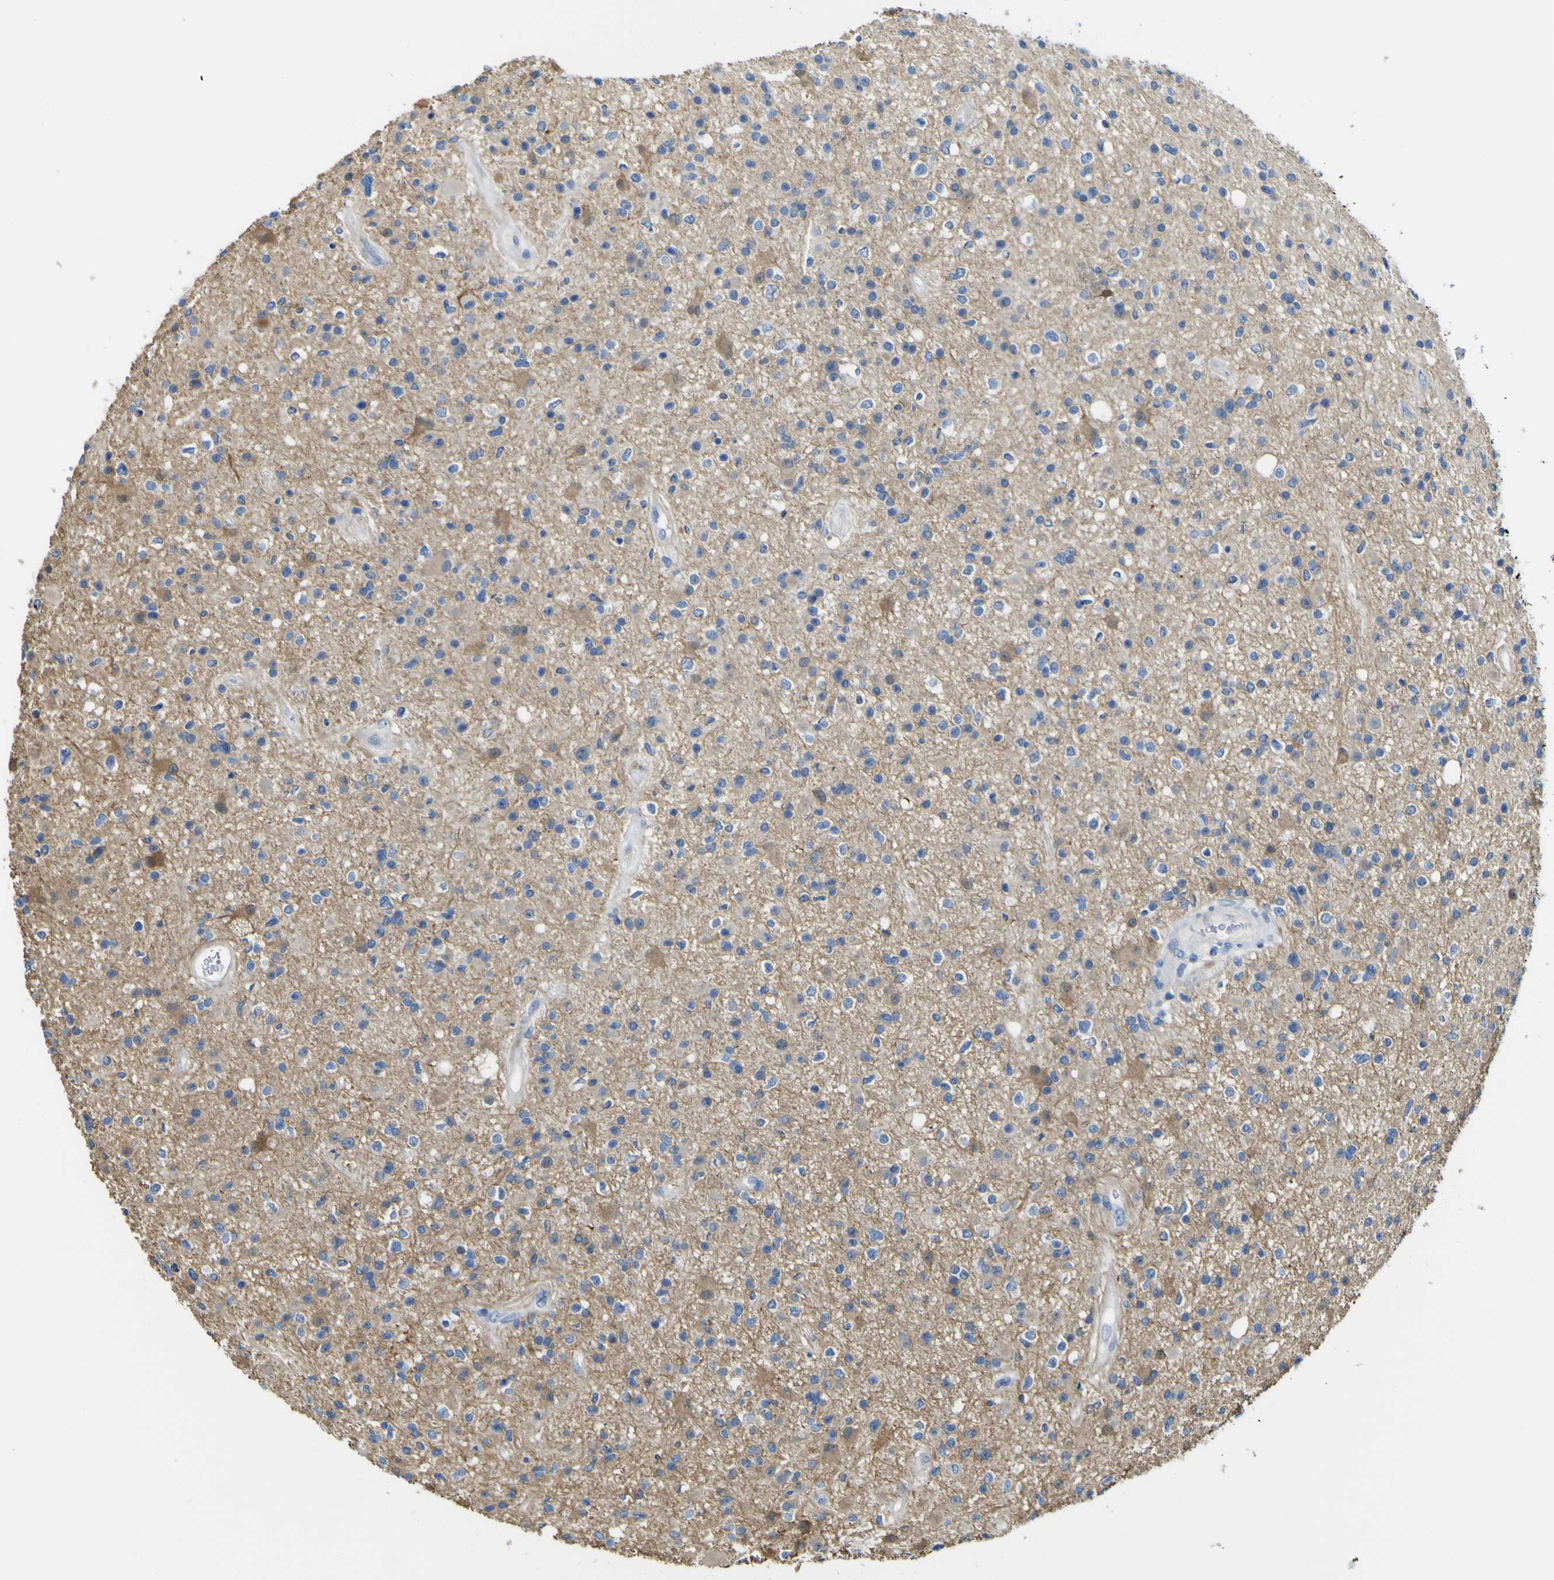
{"staining": {"intensity": "moderate", "quantity": "<25%", "location": "cytoplasmic/membranous"}, "tissue": "glioma", "cell_type": "Tumor cells", "image_type": "cancer", "snomed": [{"axis": "morphology", "description": "Glioma, malignant, High grade"}, {"axis": "topography", "description": "Brain"}], "caption": "Brown immunohistochemical staining in human malignant glioma (high-grade) displays moderate cytoplasmic/membranous positivity in about <25% of tumor cells.", "gene": "ABHD3", "patient": {"sex": "male", "age": 33}}